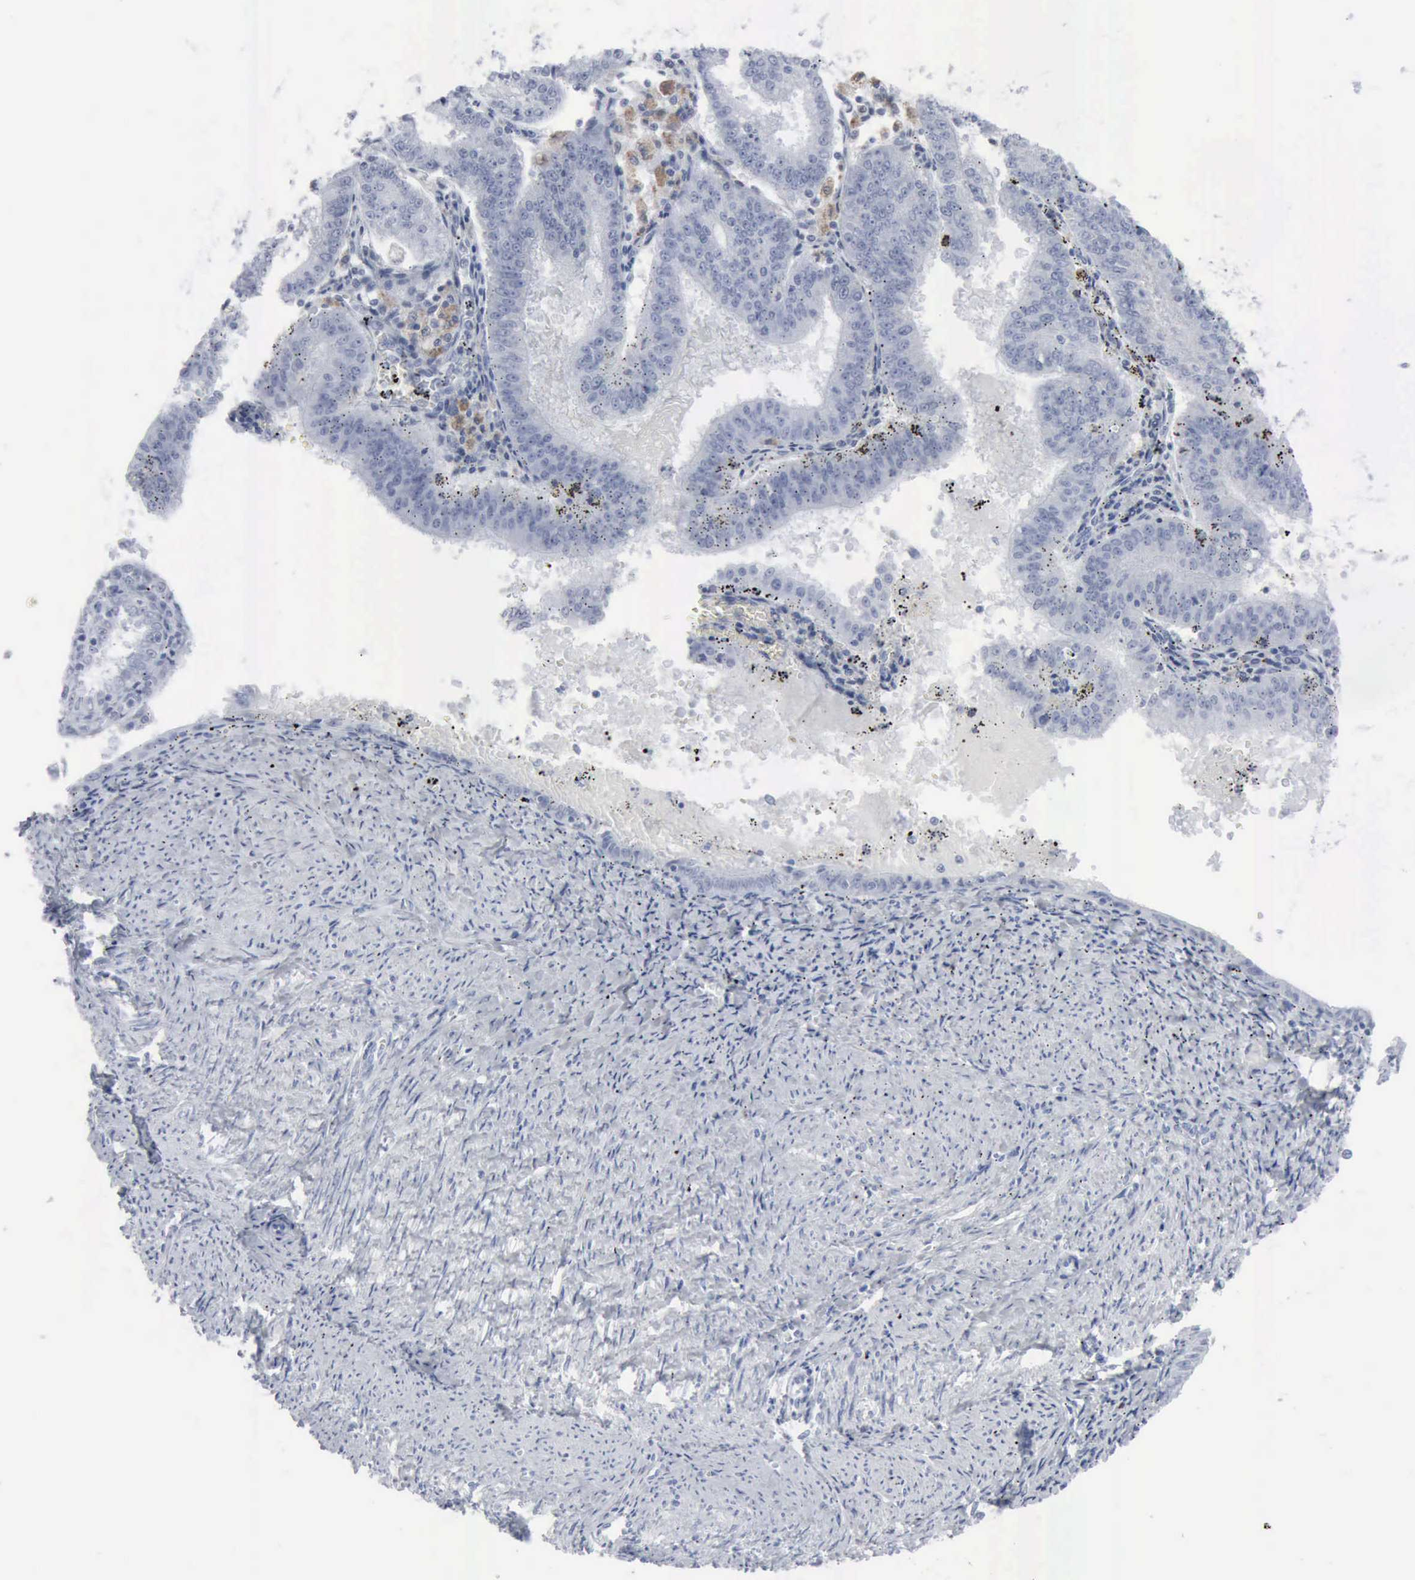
{"staining": {"intensity": "negative", "quantity": "none", "location": "none"}, "tissue": "endometrial cancer", "cell_type": "Tumor cells", "image_type": "cancer", "snomed": [{"axis": "morphology", "description": "Adenocarcinoma, NOS"}, {"axis": "topography", "description": "Endometrium"}], "caption": "The immunohistochemistry (IHC) histopathology image has no significant staining in tumor cells of endometrial cancer (adenocarcinoma) tissue.", "gene": "GLA", "patient": {"sex": "female", "age": 66}}